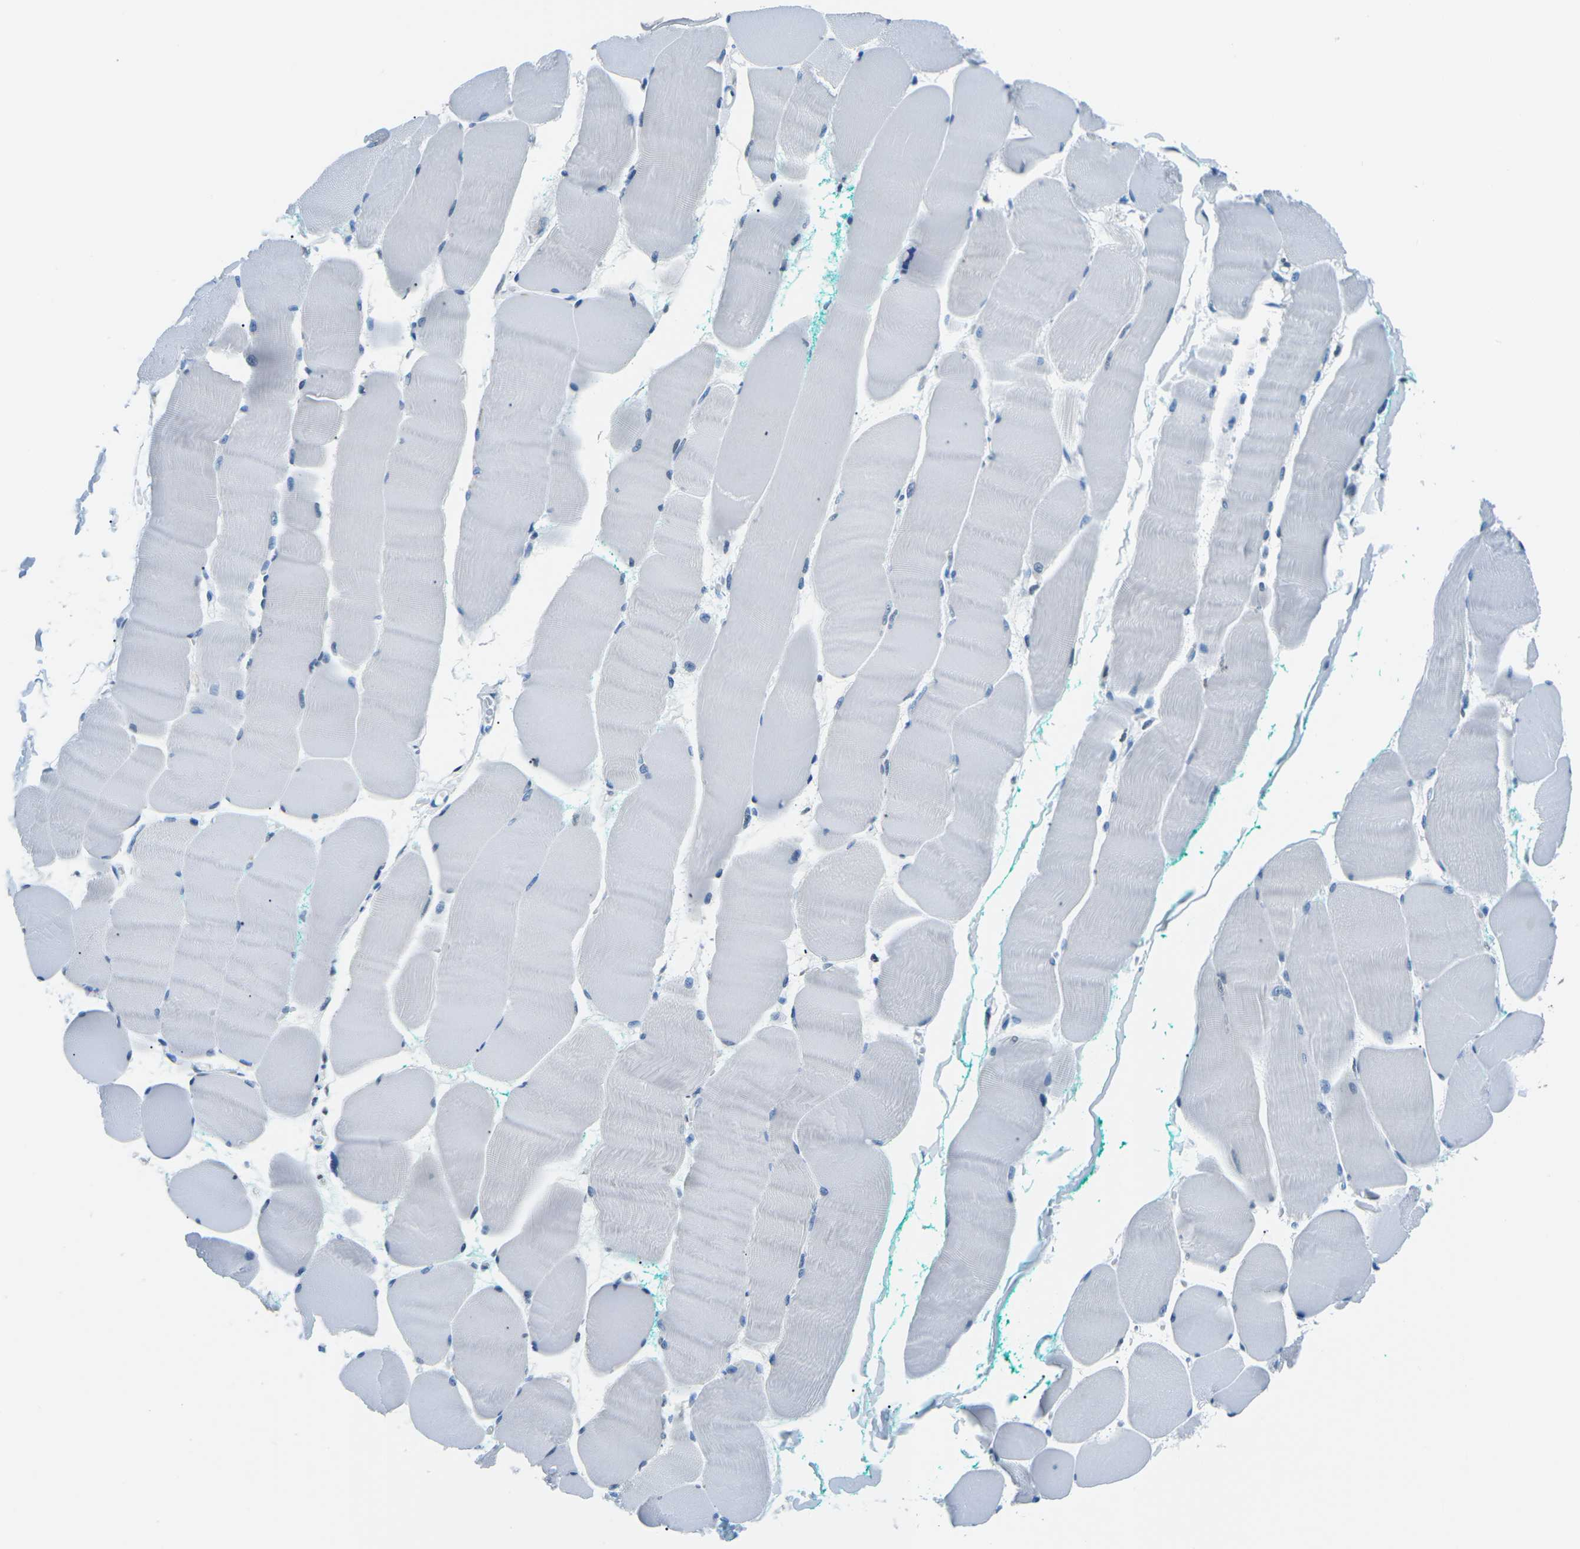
{"staining": {"intensity": "negative", "quantity": "none", "location": "none"}, "tissue": "skeletal muscle", "cell_type": "Myocytes", "image_type": "normal", "snomed": [{"axis": "morphology", "description": "Normal tissue, NOS"}, {"axis": "topography", "description": "Skeletal muscle"}], "caption": "High magnification brightfield microscopy of benign skeletal muscle stained with DAB (brown) and counterstained with hematoxylin (blue): myocytes show no significant expression. The staining was performed using DAB to visualize the protein expression in brown, while the nuclei were stained in blue with hematoxylin (Magnification: 20x).", "gene": "CELF2", "patient": {"sex": "male", "age": 62}}